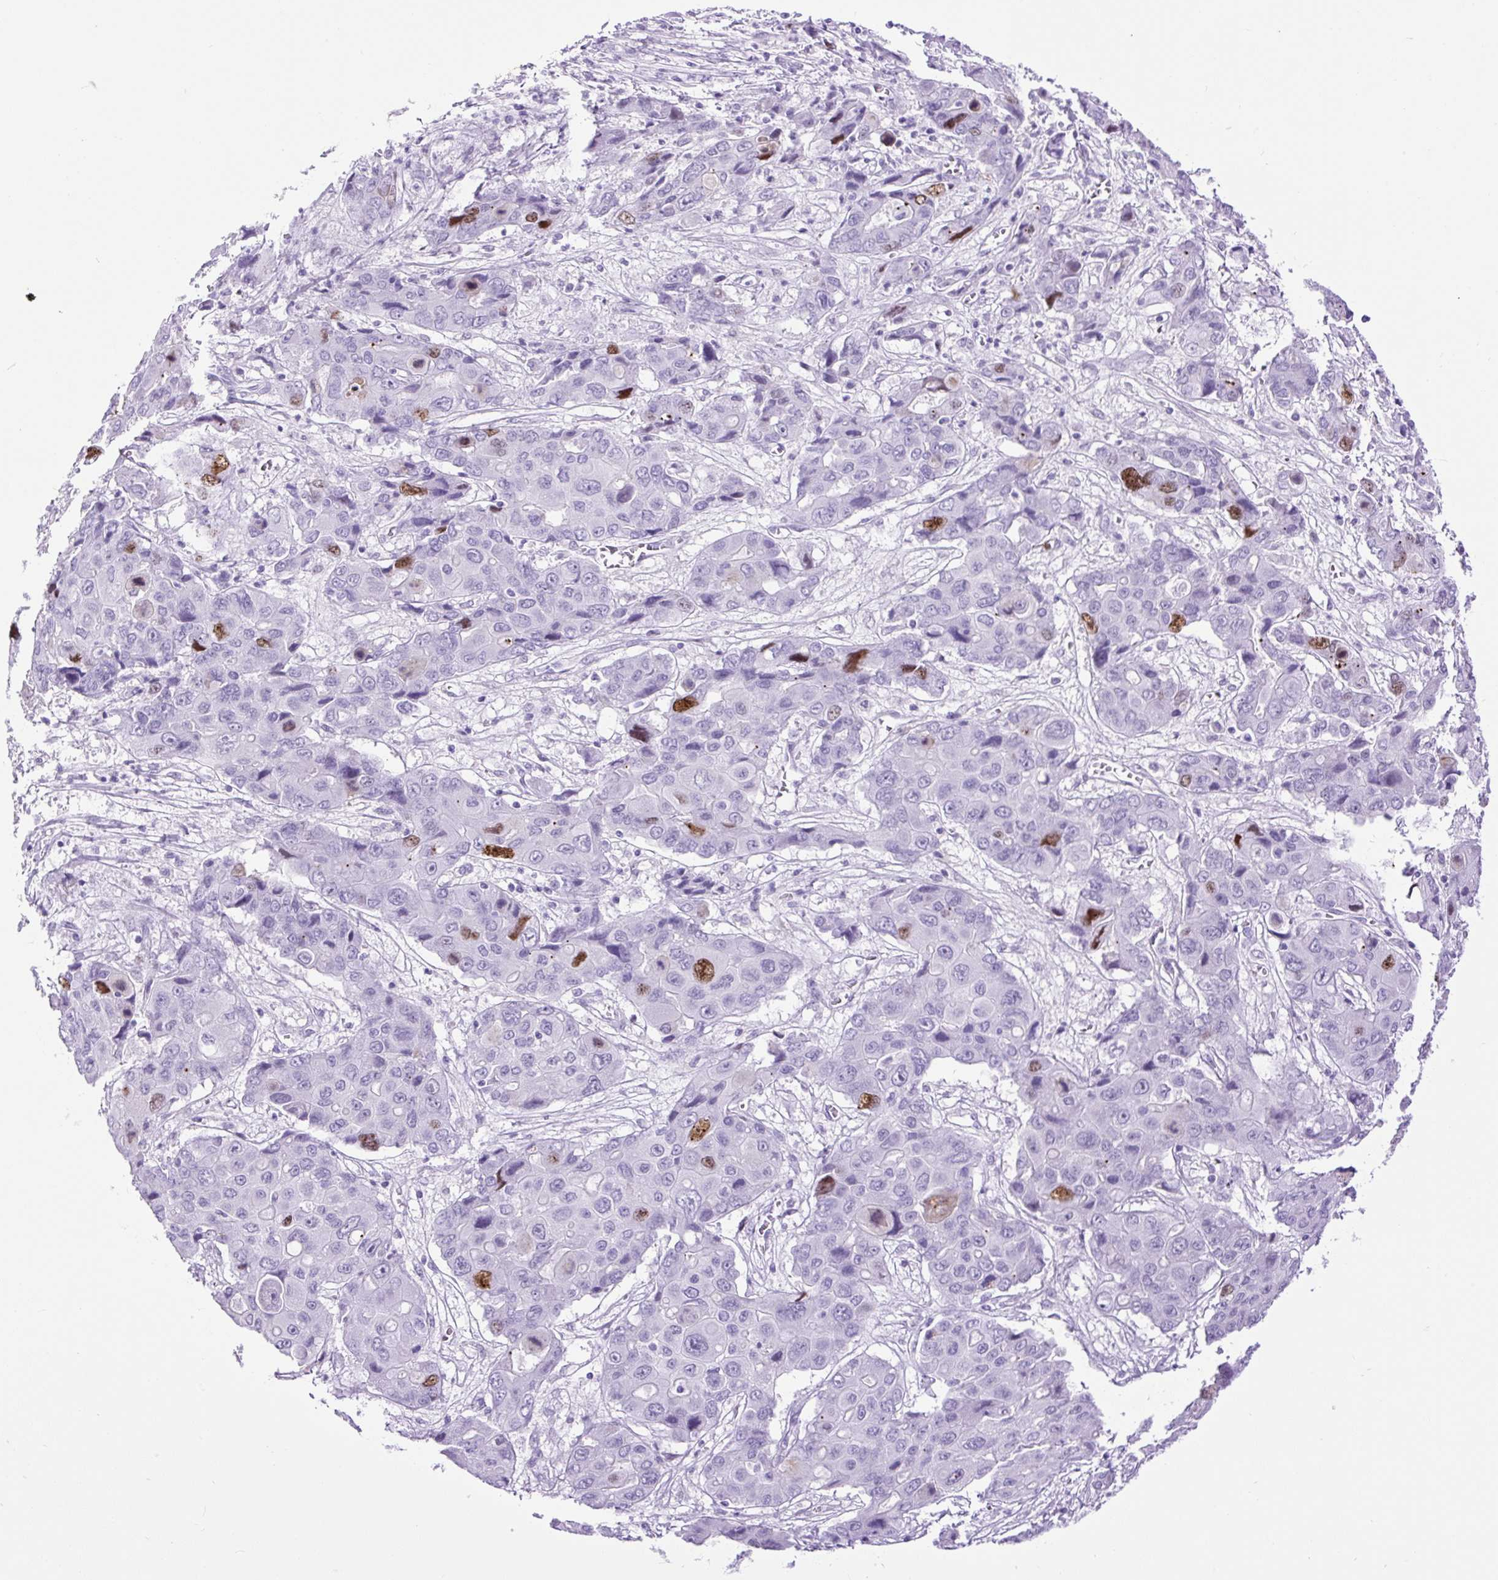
{"staining": {"intensity": "strong", "quantity": "<25%", "location": "nuclear"}, "tissue": "liver cancer", "cell_type": "Tumor cells", "image_type": "cancer", "snomed": [{"axis": "morphology", "description": "Cholangiocarcinoma"}, {"axis": "topography", "description": "Liver"}], "caption": "Liver cancer was stained to show a protein in brown. There is medium levels of strong nuclear staining in about <25% of tumor cells.", "gene": "RACGAP1", "patient": {"sex": "male", "age": 67}}